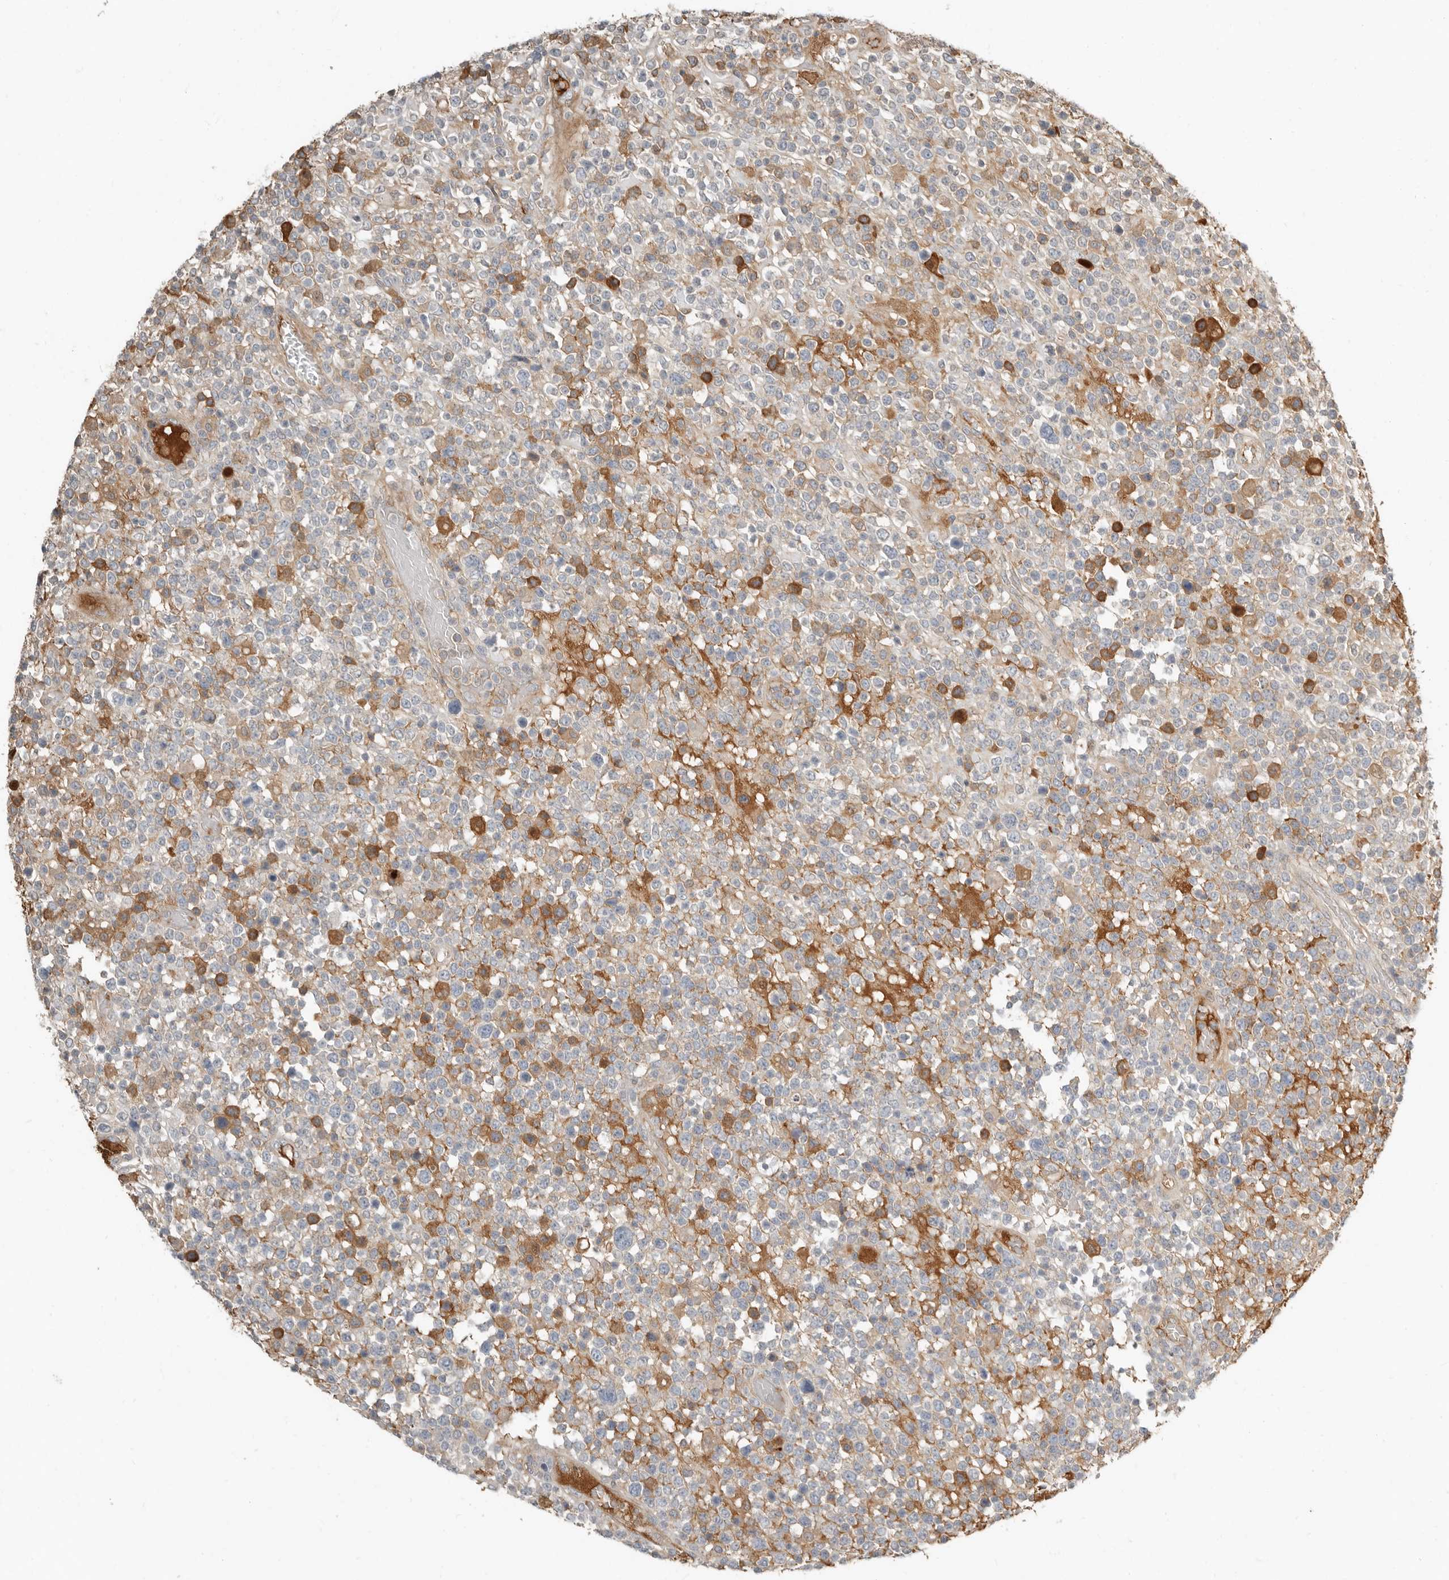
{"staining": {"intensity": "moderate", "quantity": "<25%", "location": "cytoplasmic/membranous"}, "tissue": "lymphoma", "cell_type": "Tumor cells", "image_type": "cancer", "snomed": [{"axis": "morphology", "description": "Malignant lymphoma, non-Hodgkin's type, High grade"}, {"axis": "topography", "description": "Colon"}], "caption": "DAB (3,3'-diaminobenzidine) immunohistochemical staining of human lymphoma demonstrates moderate cytoplasmic/membranous protein positivity in about <25% of tumor cells. (DAB IHC with brightfield microscopy, high magnification).", "gene": "KLHL38", "patient": {"sex": "female", "age": 53}}